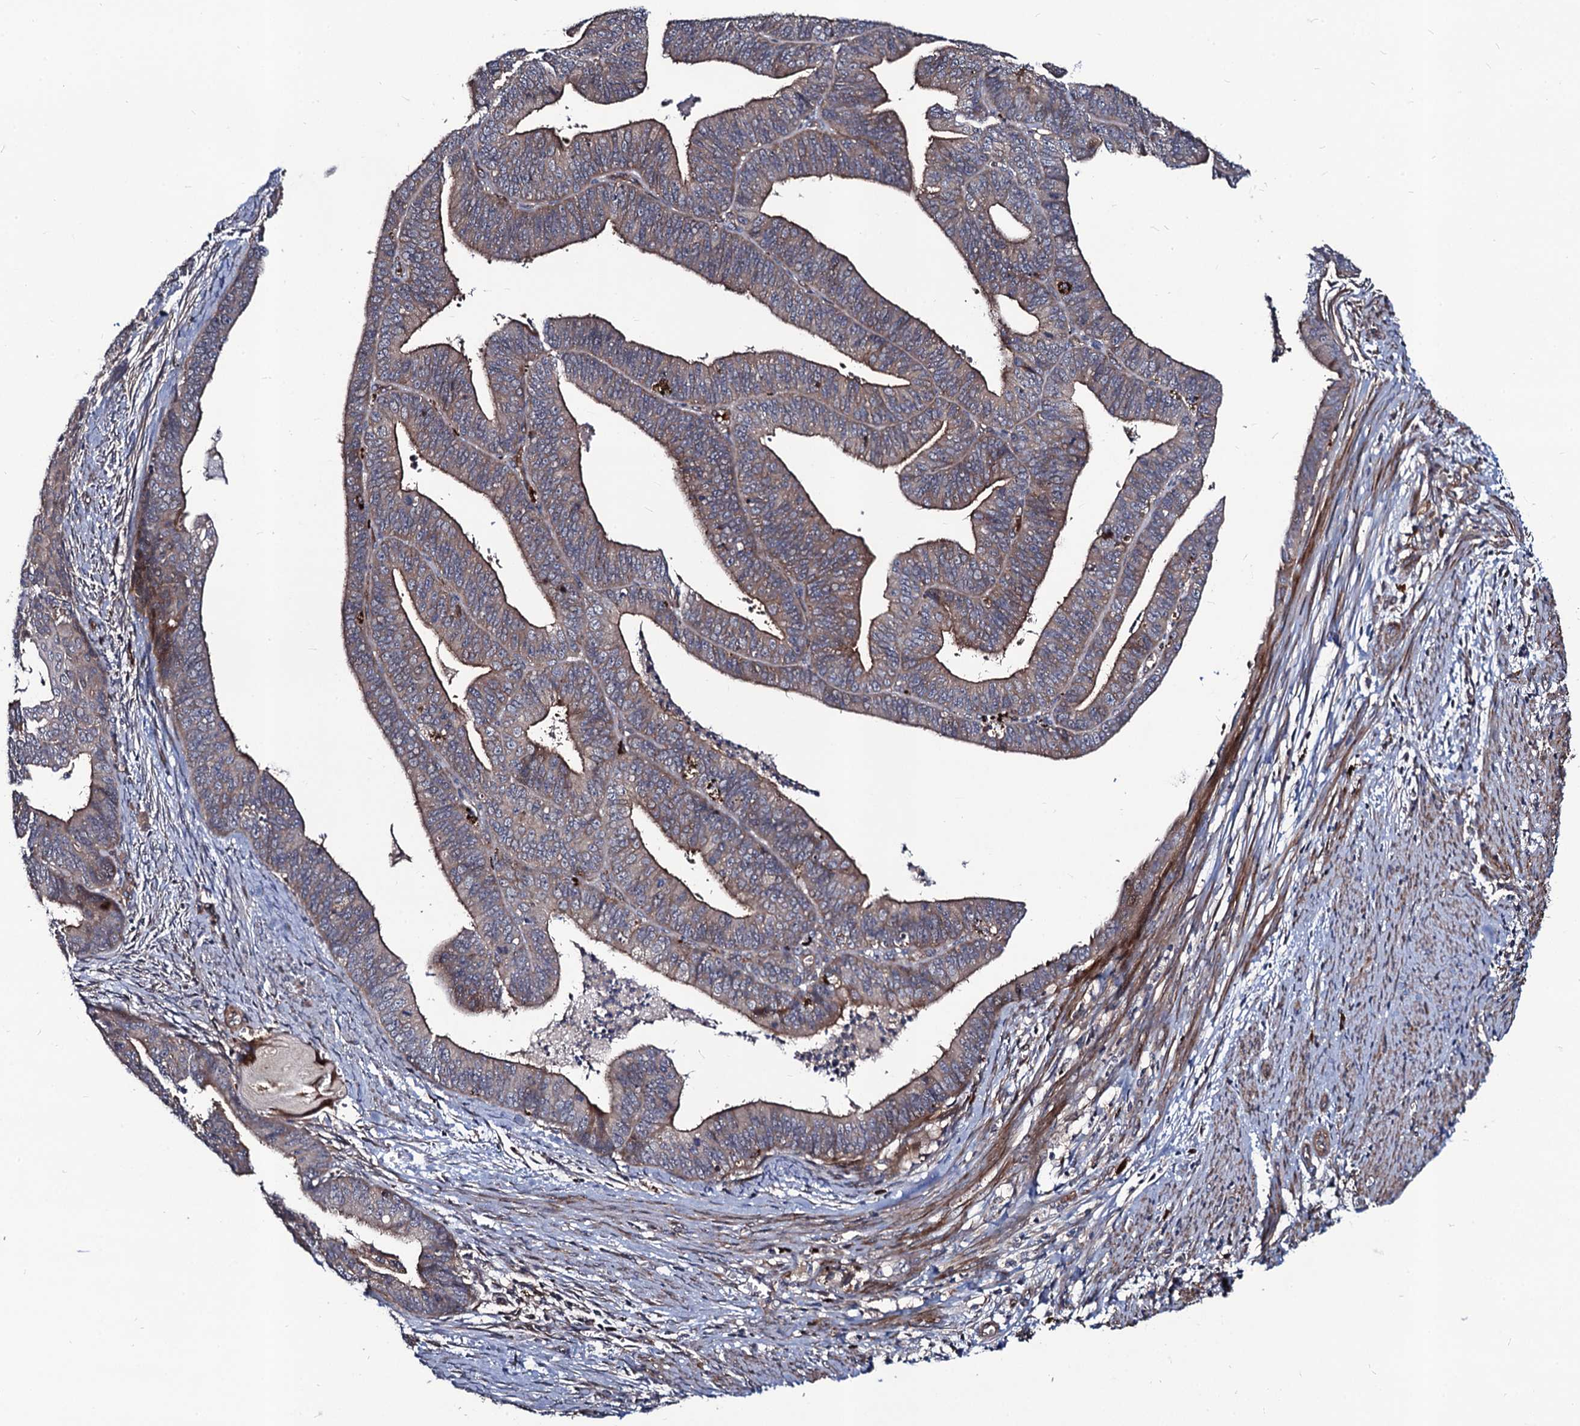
{"staining": {"intensity": "moderate", "quantity": "25%-75%", "location": "cytoplasmic/membranous"}, "tissue": "endometrial cancer", "cell_type": "Tumor cells", "image_type": "cancer", "snomed": [{"axis": "morphology", "description": "Adenocarcinoma, NOS"}, {"axis": "topography", "description": "Endometrium"}], "caption": "A high-resolution photomicrograph shows IHC staining of endometrial adenocarcinoma, which displays moderate cytoplasmic/membranous staining in about 25%-75% of tumor cells.", "gene": "KXD1", "patient": {"sex": "female", "age": 73}}